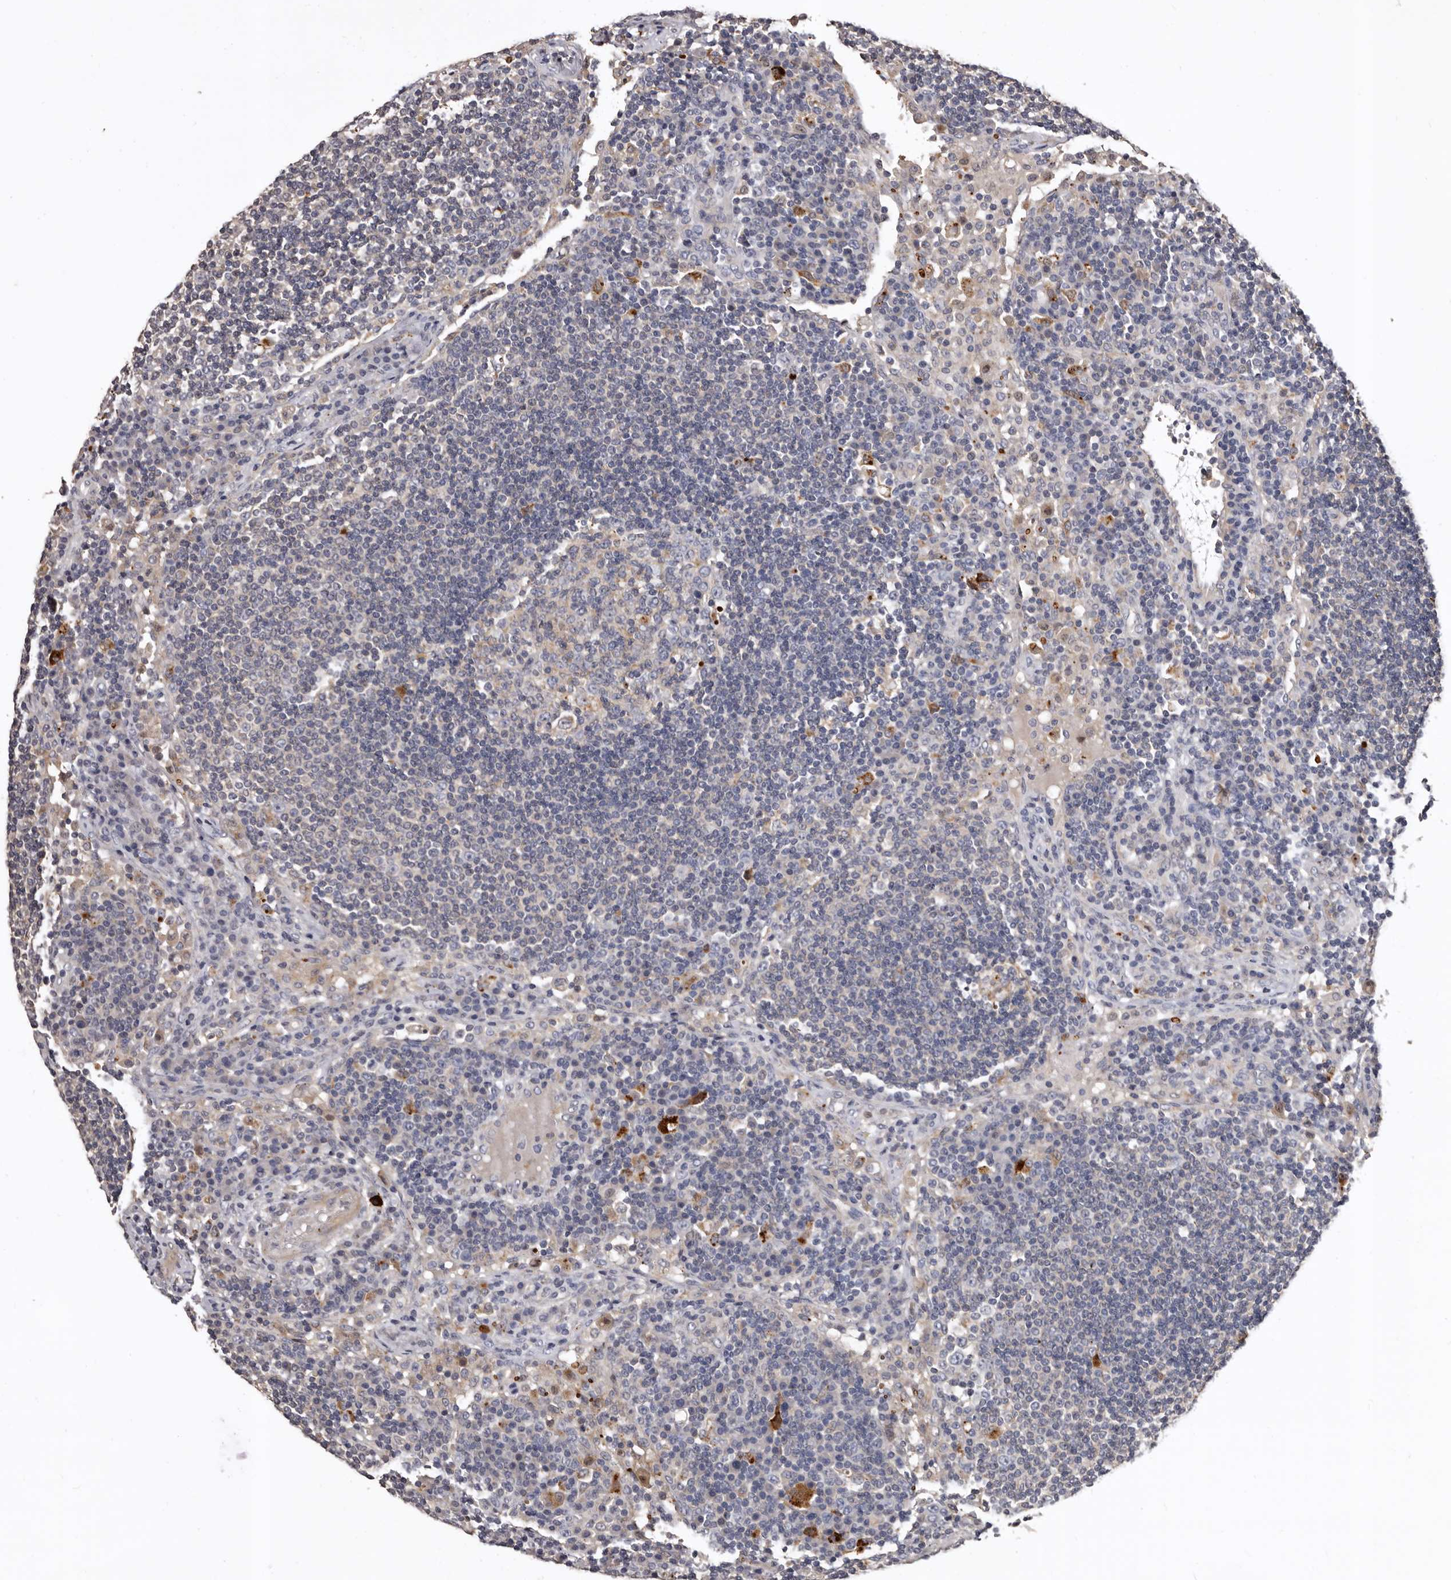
{"staining": {"intensity": "negative", "quantity": "none", "location": "none"}, "tissue": "lymph node", "cell_type": "Germinal center cells", "image_type": "normal", "snomed": [{"axis": "morphology", "description": "Normal tissue, NOS"}, {"axis": "topography", "description": "Lymph node"}], "caption": "DAB immunohistochemical staining of unremarkable lymph node displays no significant positivity in germinal center cells.", "gene": "SLC10A4", "patient": {"sex": "female", "age": 53}}